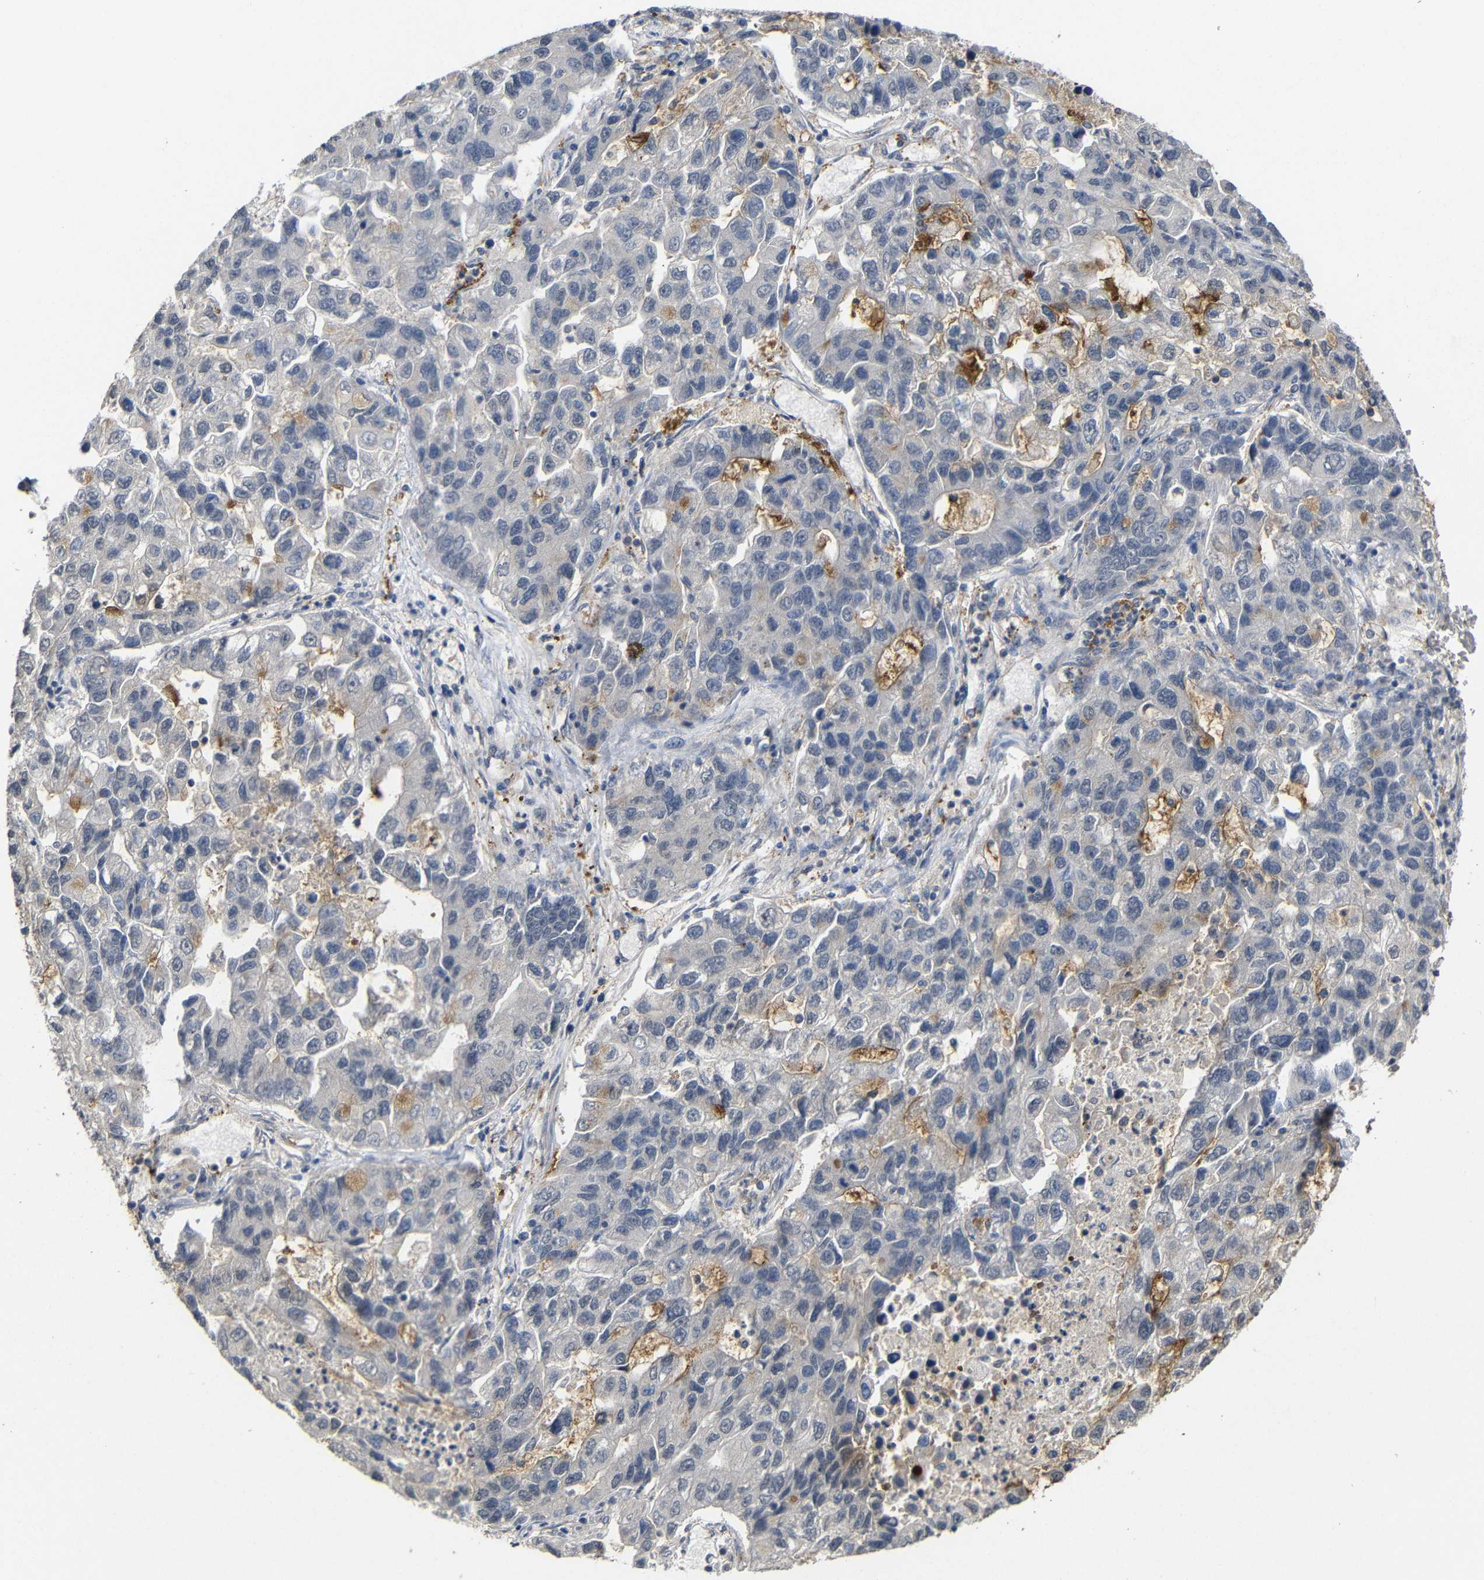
{"staining": {"intensity": "negative", "quantity": "none", "location": "none"}, "tissue": "lung cancer", "cell_type": "Tumor cells", "image_type": "cancer", "snomed": [{"axis": "morphology", "description": "Adenocarcinoma, NOS"}, {"axis": "topography", "description": "Lung"}], "caption": "A micrograph of human lung adenocarcinoma is negative for staining in tumor cells.", "gene": "ATG12", "patient": {"sex": "female", "age": 51}}